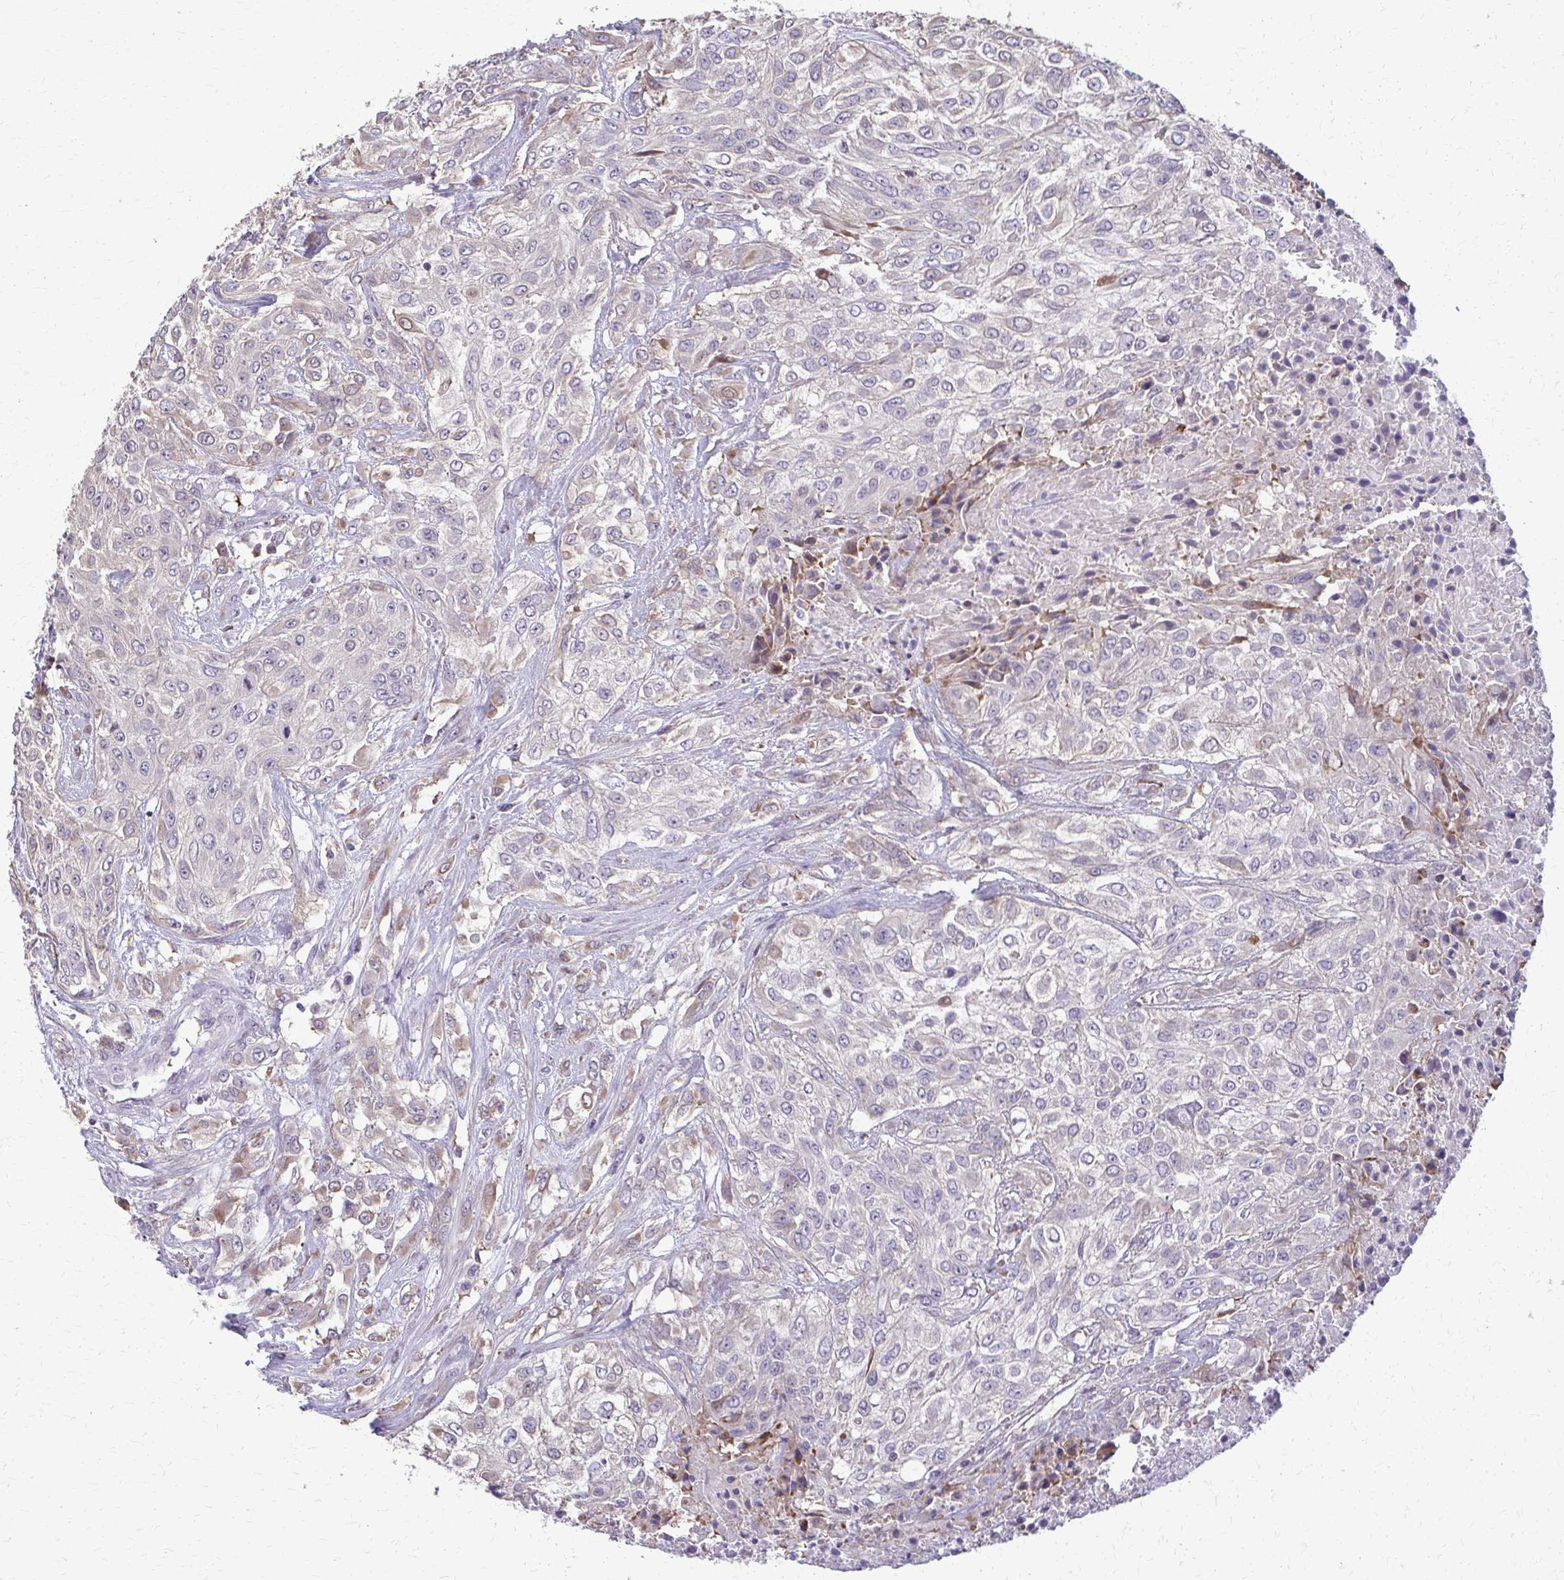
{"staining": {"intensity": "negative", "quantity": "none", "location": "none"}, "tissue": "urothelial cancer", "cell_type": "Tumor cells", "image_type": "cancer", "snomed": [{"axis": "morphology", "description": "Urothelial carcinoma, High grade"}, {"axis": "topography", "description": "Urinary bladder"}], "caption": "Micrograph shows no protein staining in tumor cells of high-grade urothelial carcinoma tissue.", "gene": "ZNF34", "patient": {"sex": "male", "age": 57}}